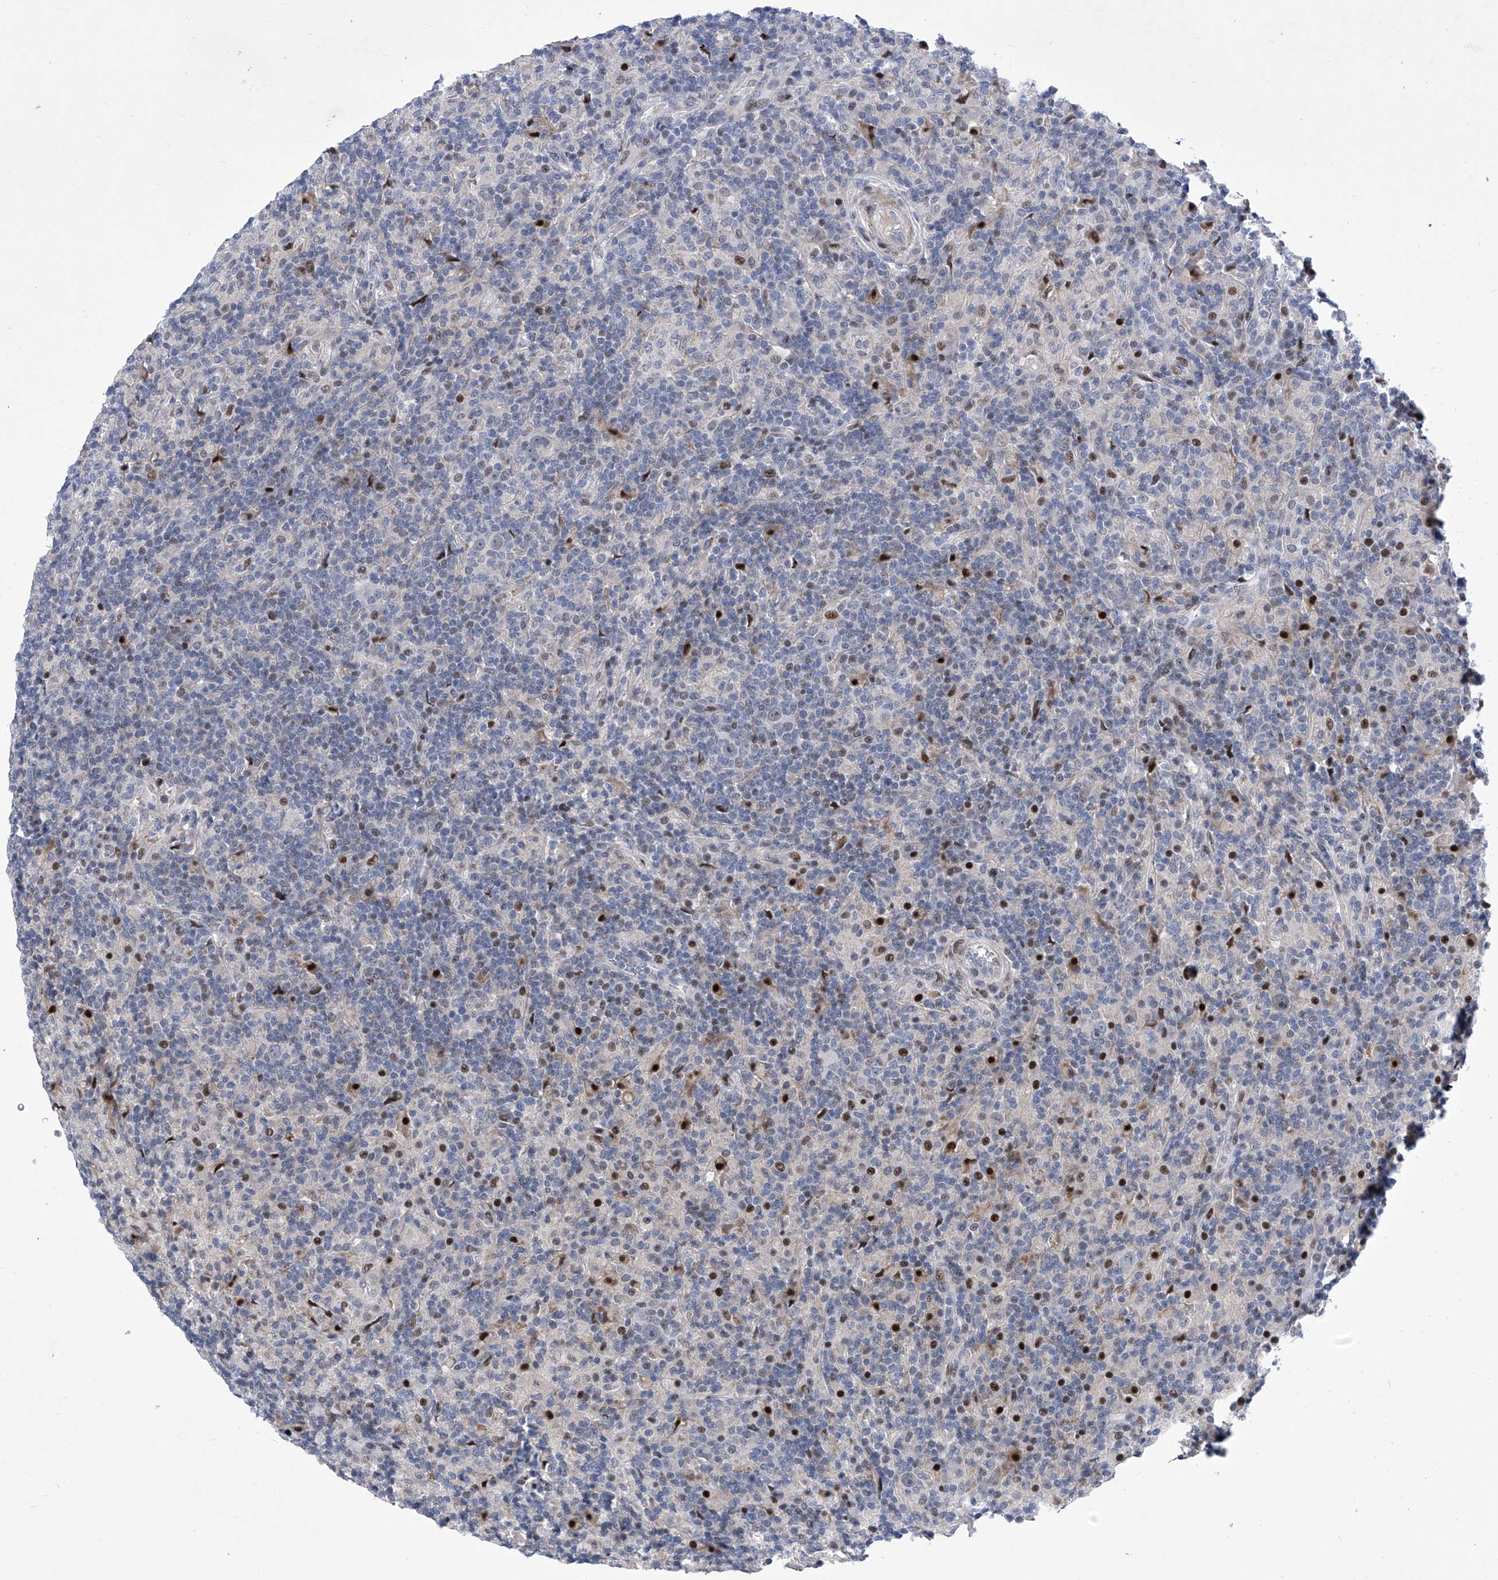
{"staining": {"intensity": "negative", "quantity": "none", "location": "none"}, "tissue": "lymphoma", "cell_type": "Tumor cells", "image_type": "cancer", "snomed": [{"axis": "morphology", "description": "Hodgkin's disease, NOS"}, {"axis": "topography", "description": "Lymph node"}], "caption": "The image reveals no staining of tumor cells in lymphoma.", "gene": "NUFIP1", "patient": {"sex": "male", "age": 70}}